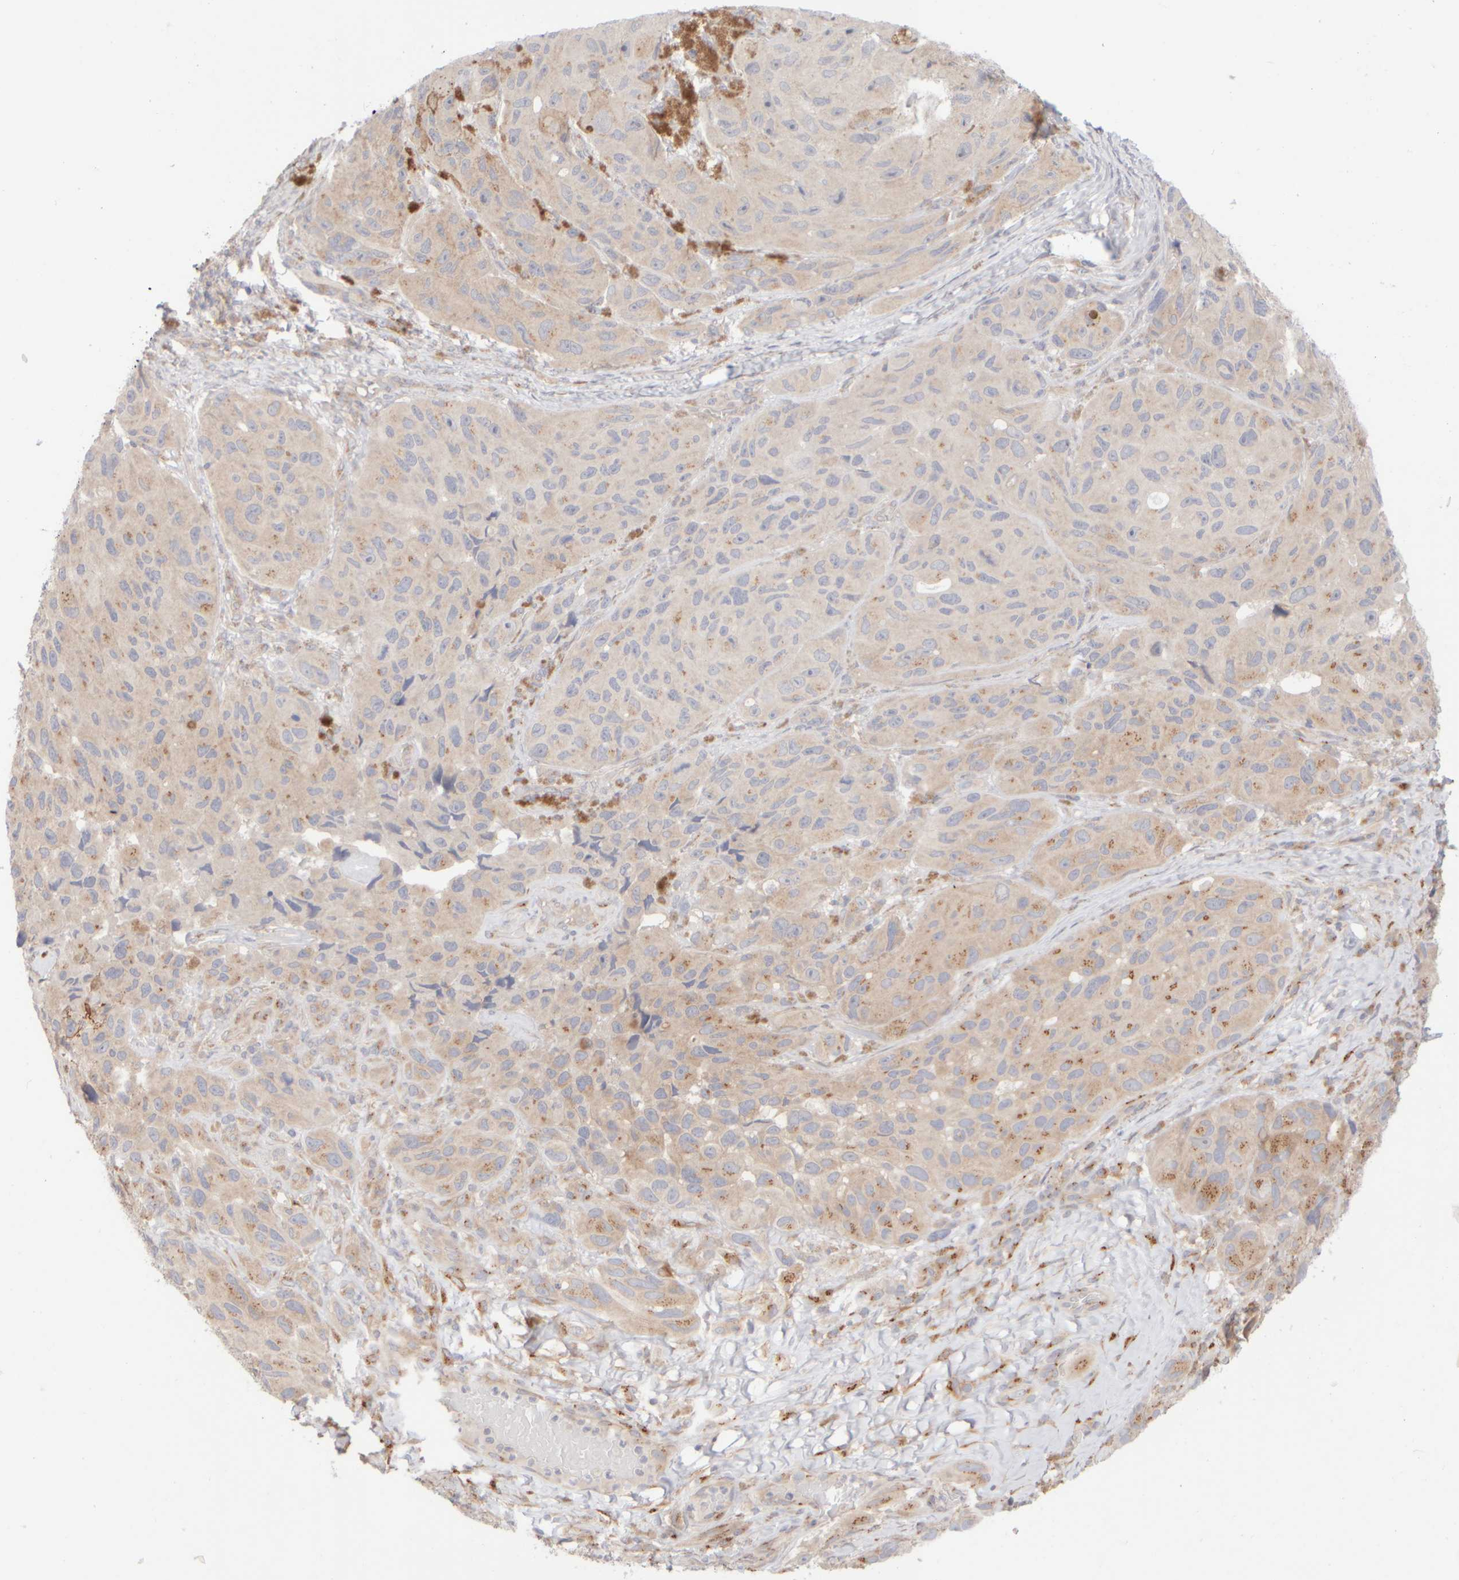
{"staining": {"intensity": "weak", "quantity": ">75%", "location": "cytoplasmic/membranous"}, "tissue": "melanoma", "cell_type": "Tumor cells", "image_type": "cancer", "snomed": [{"axis": "morphology", "description": "Malignant melanoma, NOS"}, {"axis": "topography", "description": "Skin"}], "caption": "IHC (DAB) staining of malignant melanoma shows weak cytoplasmic/membranous protein staining in approximately >75% of tumor cells. The protein is shown in brown color, while the nuclei are stained blue.", "gene": "GOPC", "patient": {"sex": "female", "age": 73}}